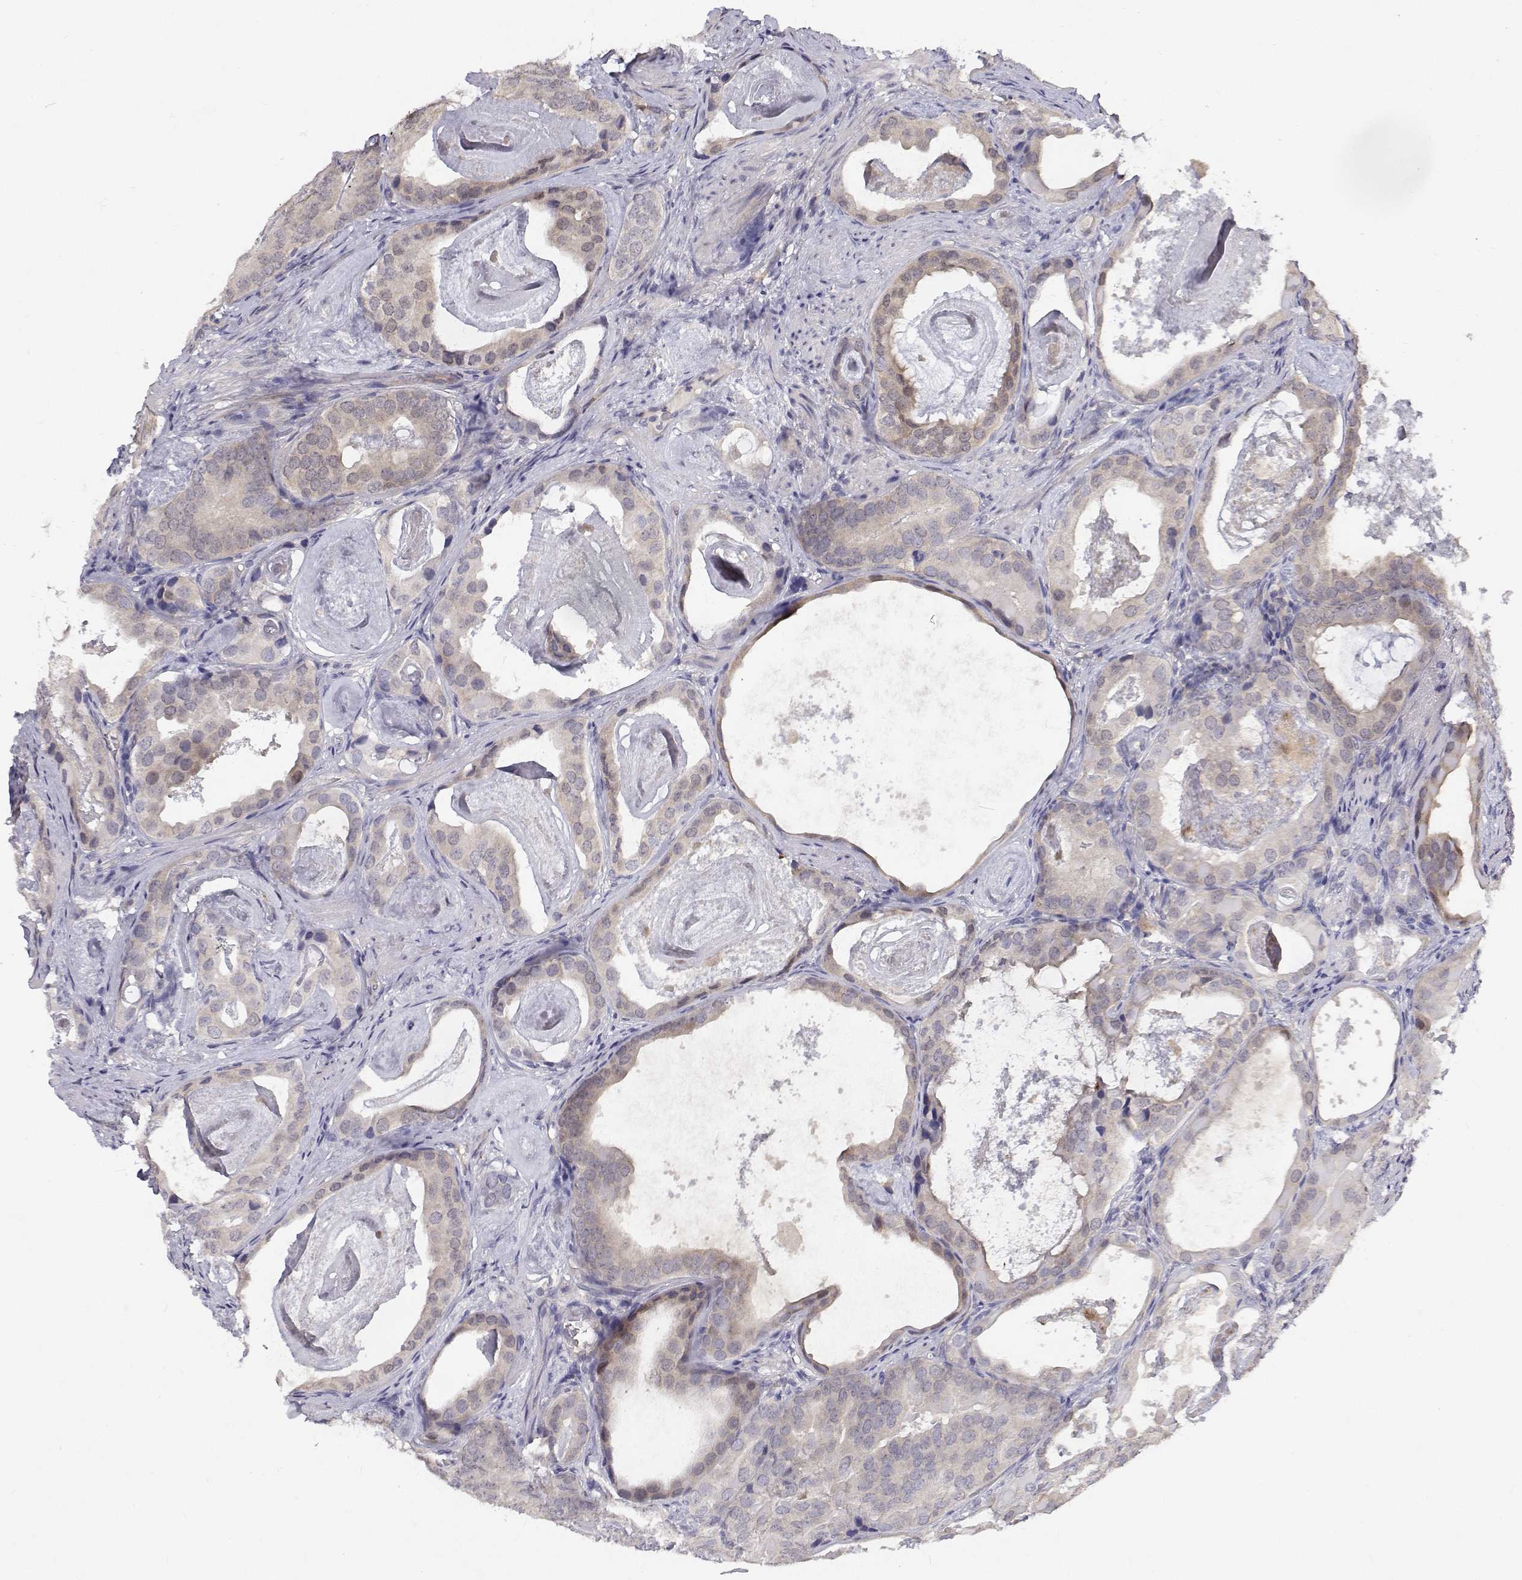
{"staining": {"intensity": "weak", "quantity": "<25%", "location": "cytoplasmic/membranous,nuclear"}, "tissue": "prostate cancer", "cell_type": "Tumor cells", "image_type": "cancer", "snomed": [{"axis": "morphology", "description": "Adenocarcinoma, Low grade"}, {"axis": "topography", "description": "Prostate and seminal vesicle, NOS"}], "caption": "IHC of adenocarcinoma (low-grade) (prostate) reveals no expression in tumor cells.", "gene": "MYPN", "patient": {"sex": "male", "age": 71}}